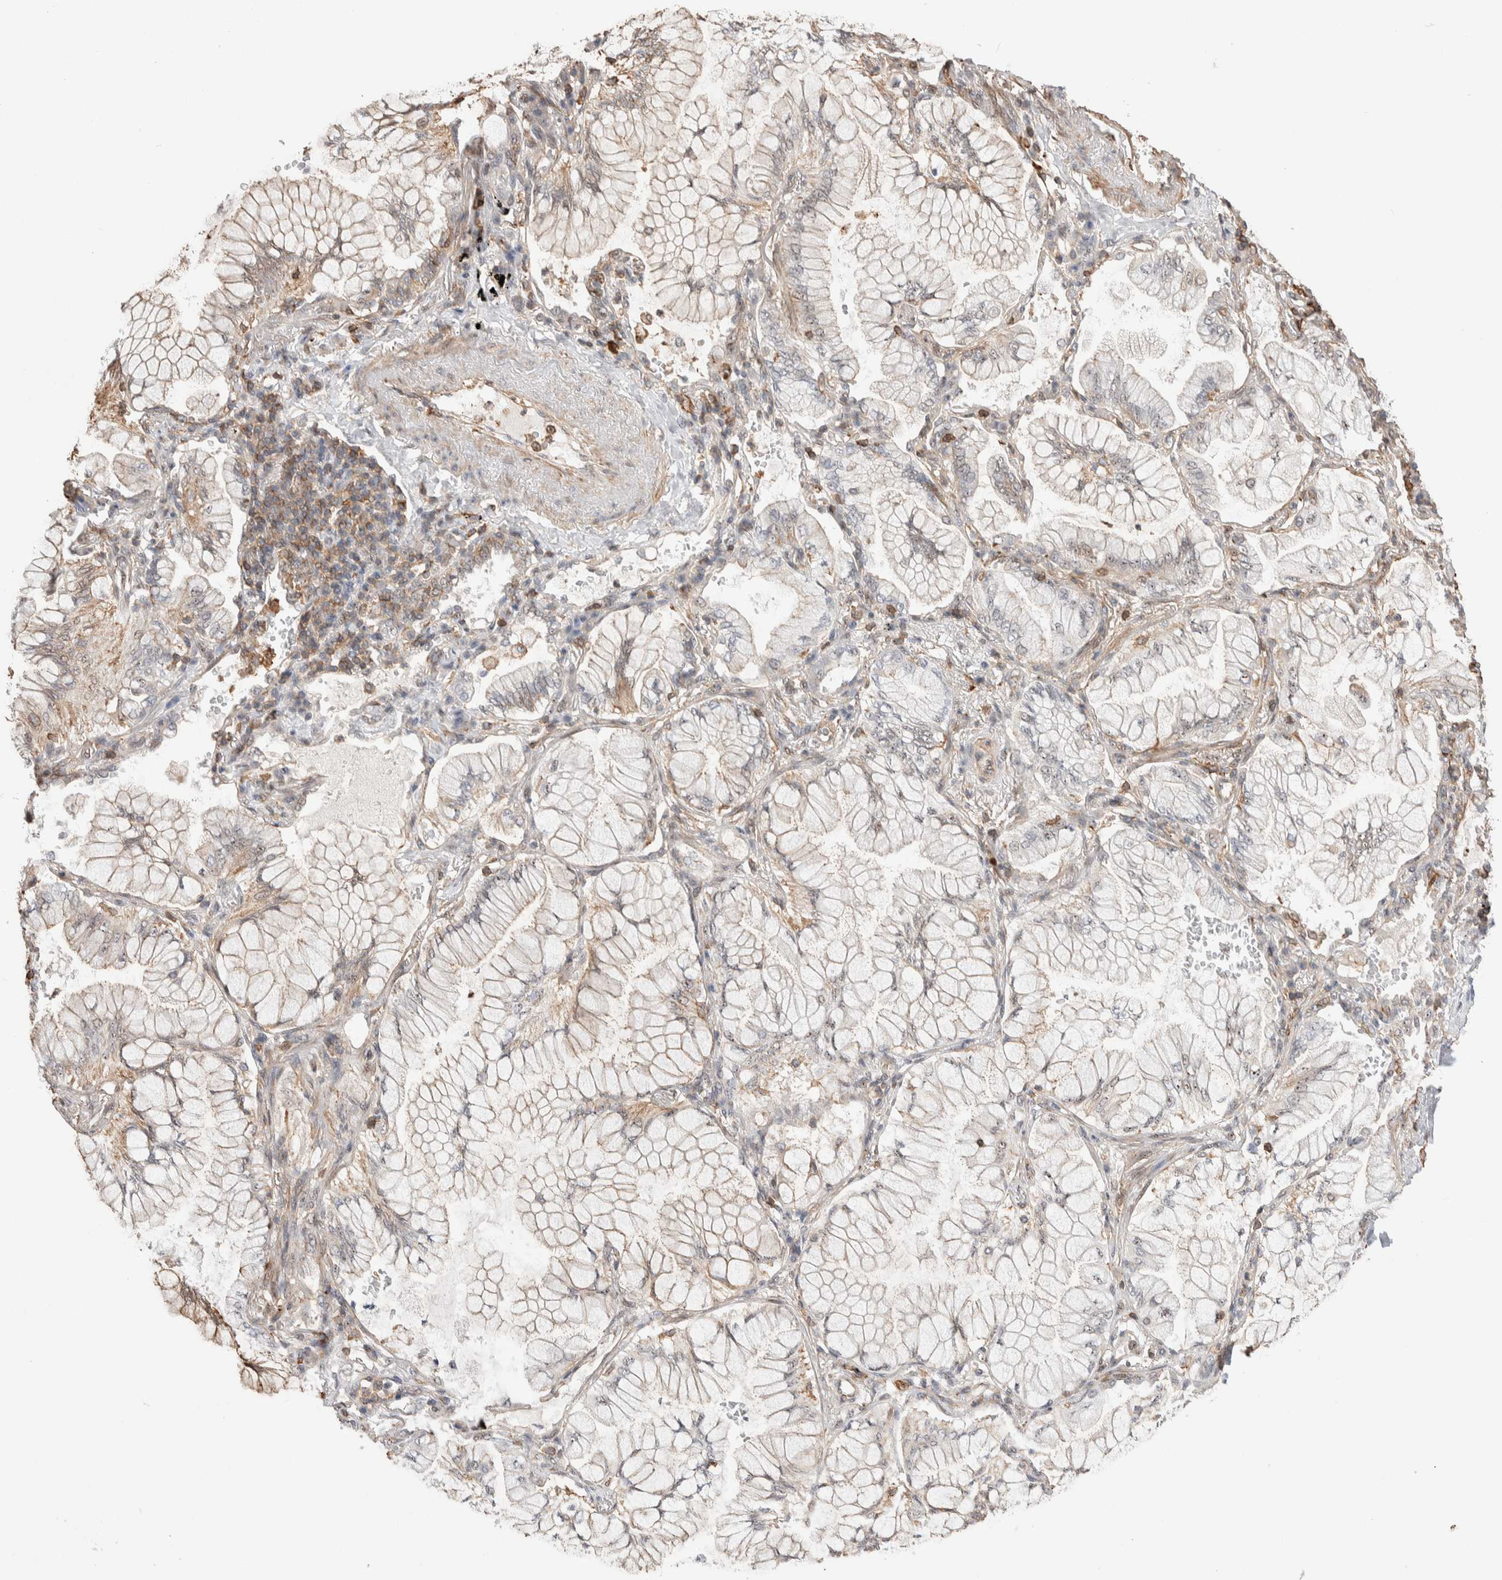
{"staining": {"intensity": "weak", "quantity": "<25%", "location": "cytoplasmic/membranous"}, "tissue": "lung cancer", "cell_type": "Tumor cells", "image_type": "cancer", "snomed": [{"axis": "morphology", "description": "Adenocarcinoma, NOS"}, {"axis": "topography", "description": "Lung"}], "caption": "Immunohistochemistry of lung cancer shows no positivity in tumor cells.", "gene": "ZNF704", "patient": {"sex": "female", "age": 70}}